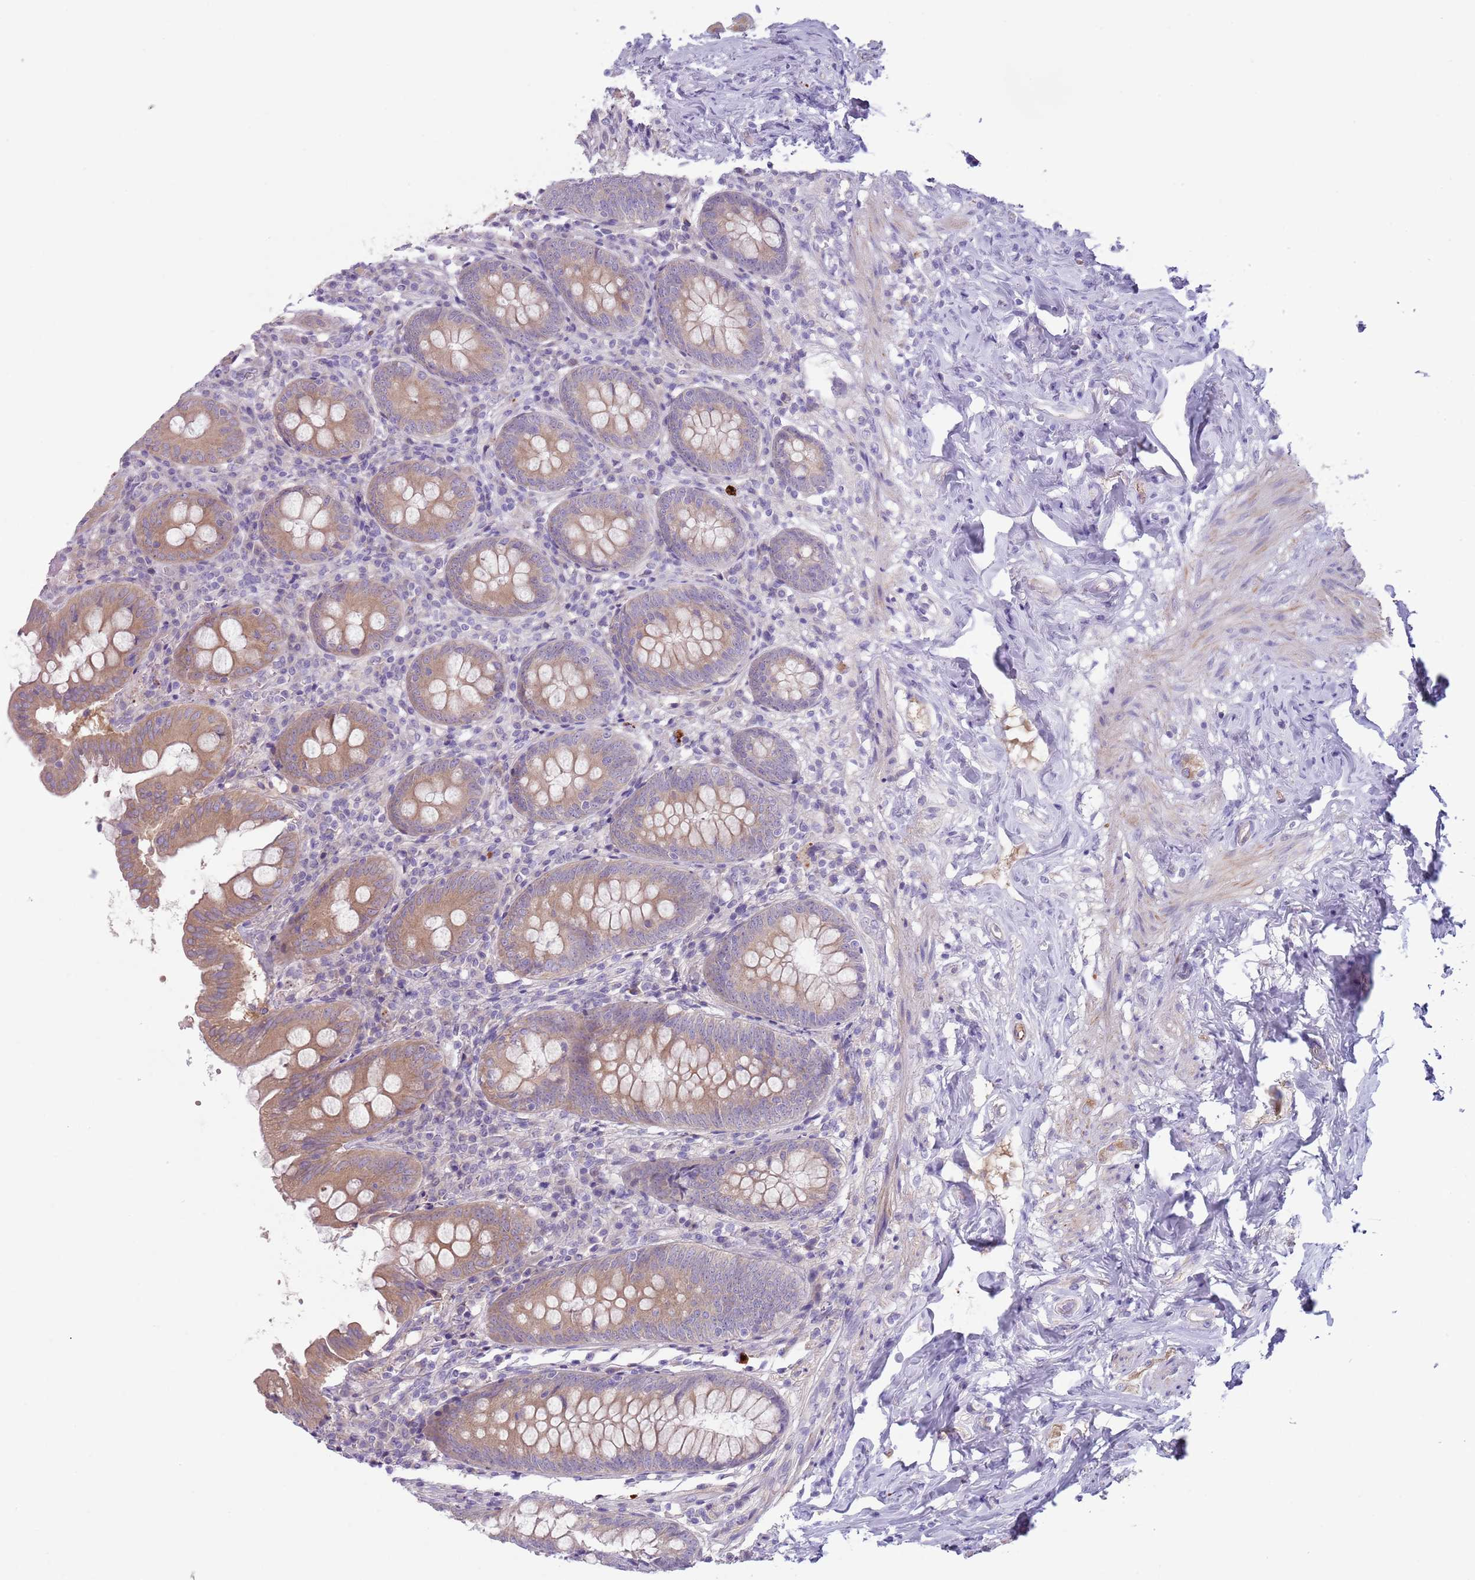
{"staining": {"intensity": "moderate", "quantity": "25%-75%", "location": "cytoplasmic/membranous"}, "tissue": "appendix", "cell_type": "Glandular cells", "image_type": "normal", "snomed": [{"axis": "morphology", "description": "Normal tissue, NOS"}, {"axis": "topography", "description": "Appendix"}], "caption": "Immunohistochemical staining of unremarkable human appendix exhibits moderate cytoplasmic/membranous protein positivity in about 25%-75% of glandular cells. Immunohistochemistry stains the protein in brown and the nuclei are stained blue.", "gene": "CFH", "patient": {"sex": "female", "age": 54}}